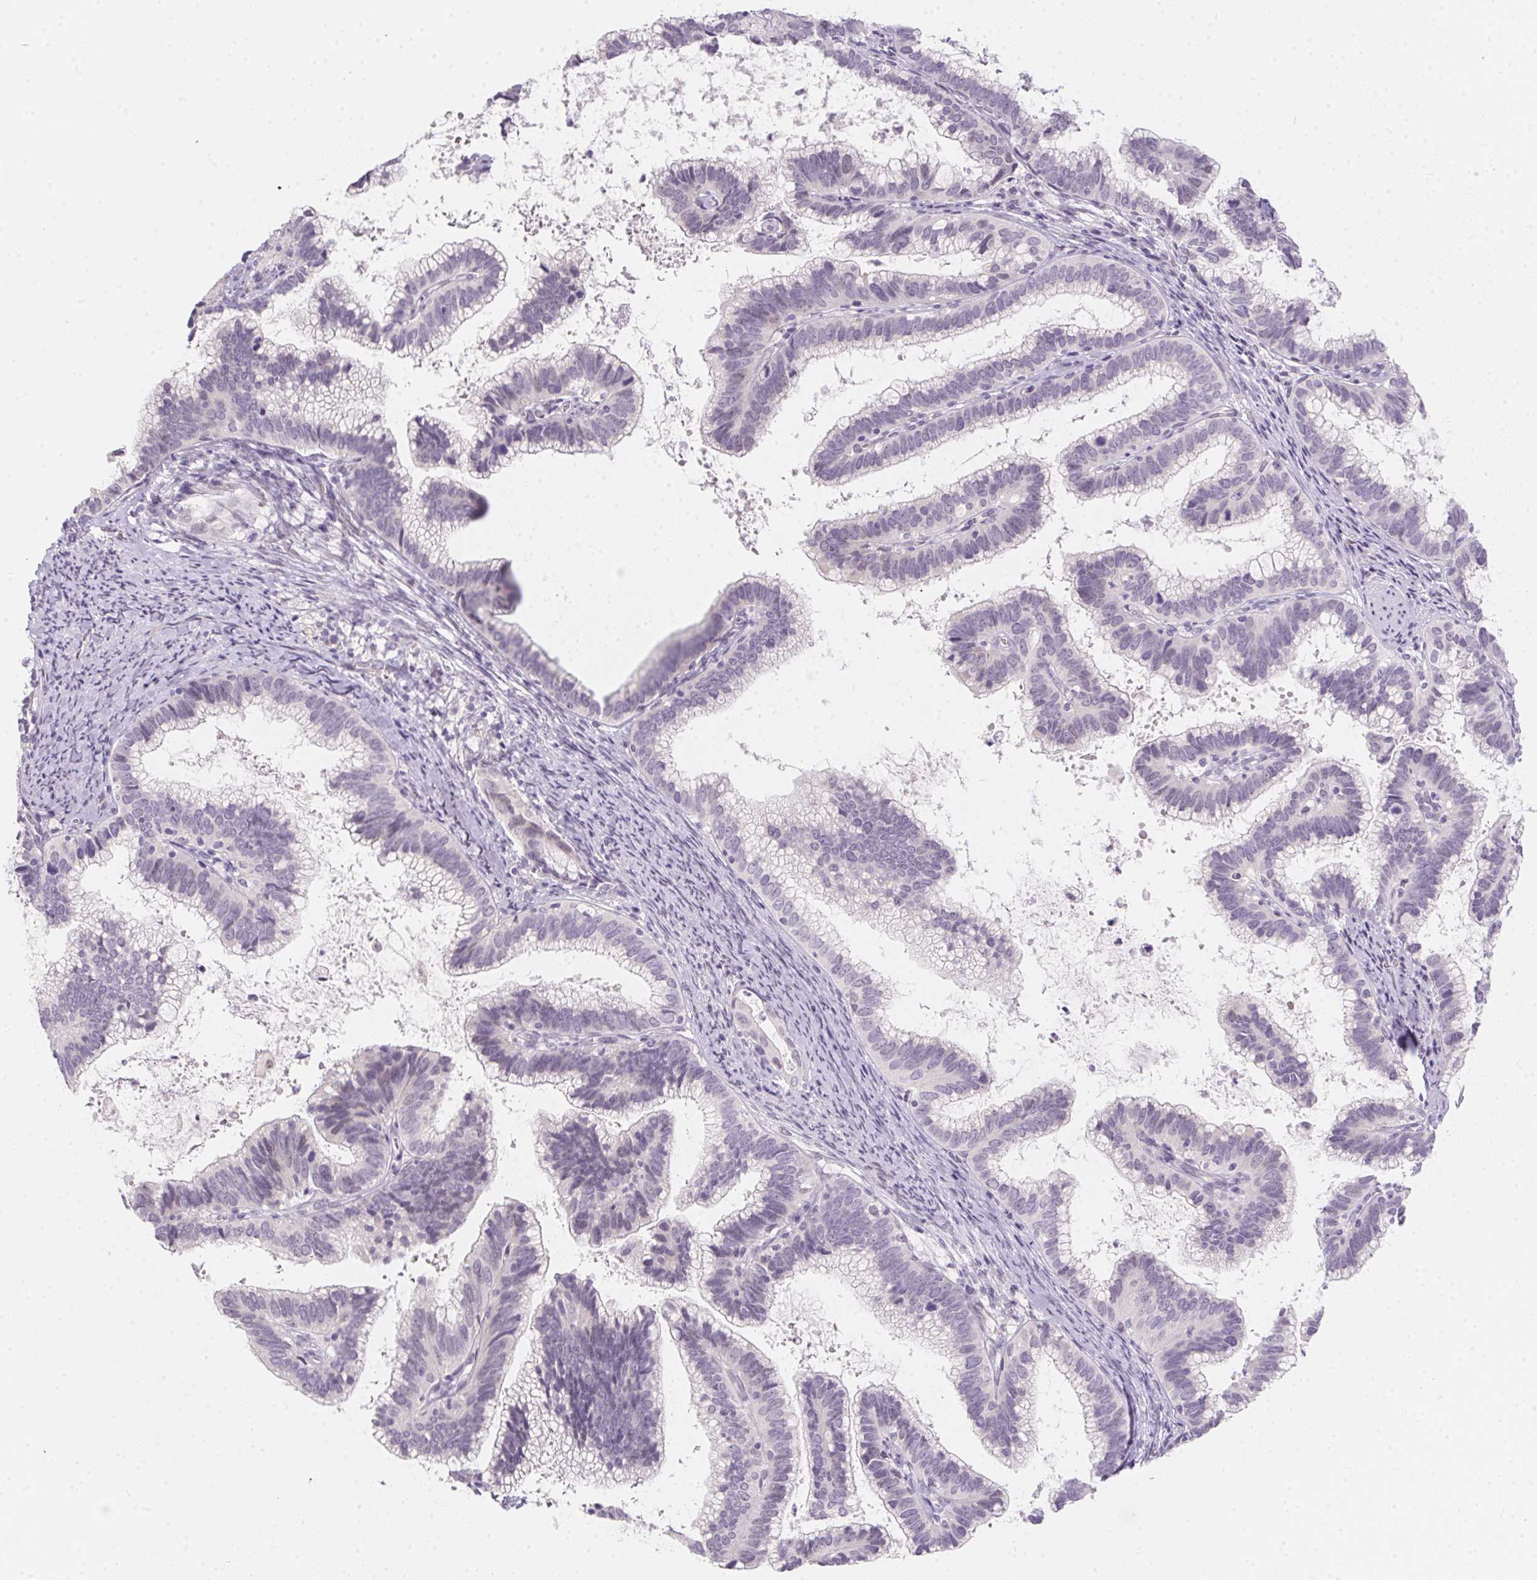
{"staining": {"intensity": "negative", "quantity": "none", "location": "none"}, "tissue": "cervical cancer", "cell_type": "Tumor cells", "image_type": "cancer", "snomed": [{"axis": "morphology", "description": "Adenocarcinoma, NOS"}, {"axis": "topography", "description": "Cervix"}], "caption": "Immunohistochemistry micrograph of neoplastic tissue: cervical cancer stained with DAB reveals no significant protein expression in tumor cells.", "gene": "MORC1", "patient": {"sex": "female", "age": 61}}